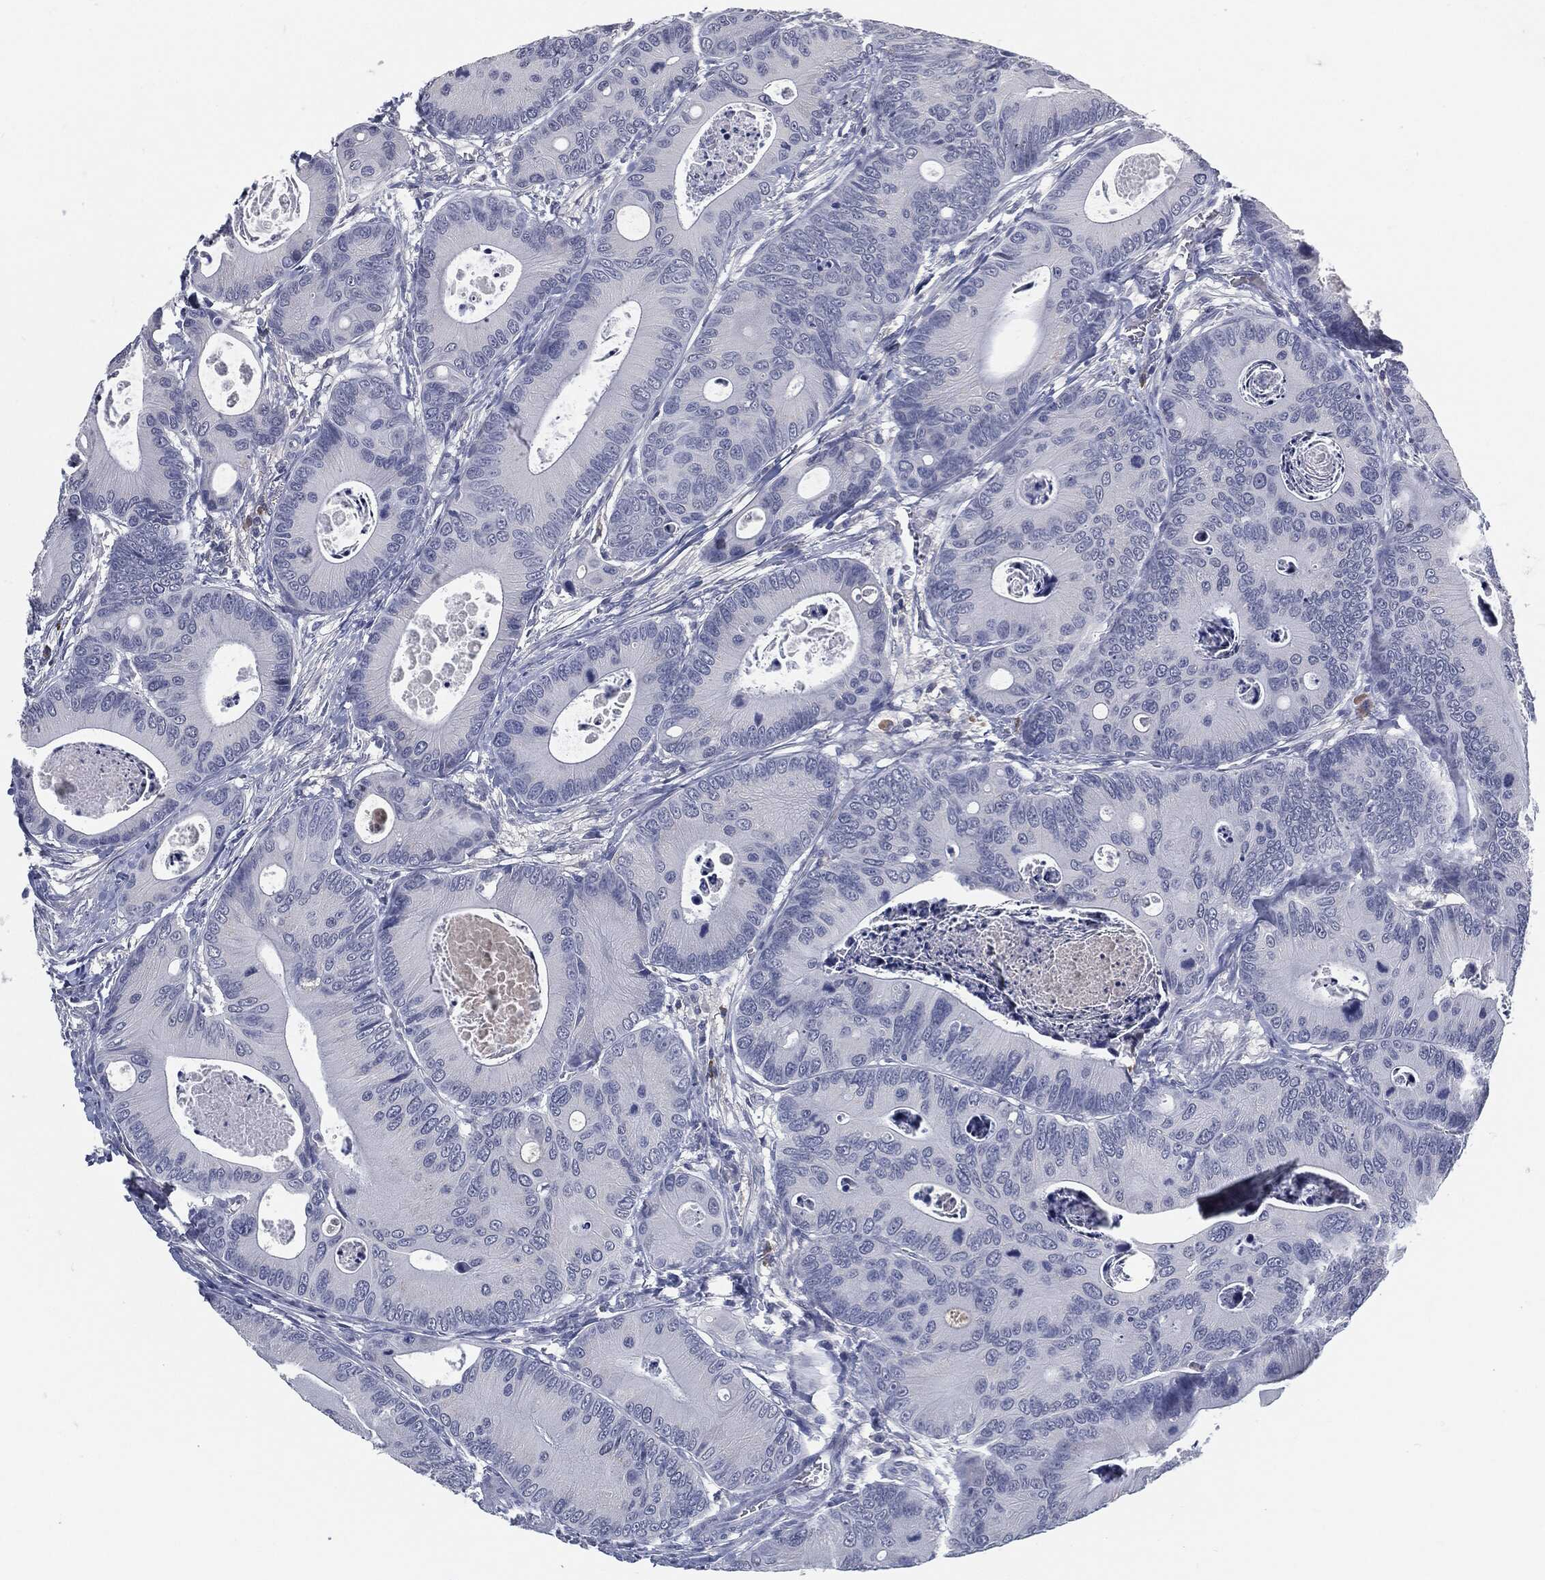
{"staining": {"intensity": "negative", "quantity": "none", "location": "none"}, "tissue": "colorectal cancer", "cell_type": "Tumor cells", "image_type": "cancer", "snomed": [{"axis": "morphology", "description": "Adenocarcinoma, NOS"}, {"axis": "topography", "description": "Colon"}], "caption": "Human colorectal cancer (adenocarcinoma) stained for a protein using IHC displays no positivity in tumor cells.", "gene": "MST1", "patient": {"sex": "female", "age": 78}}